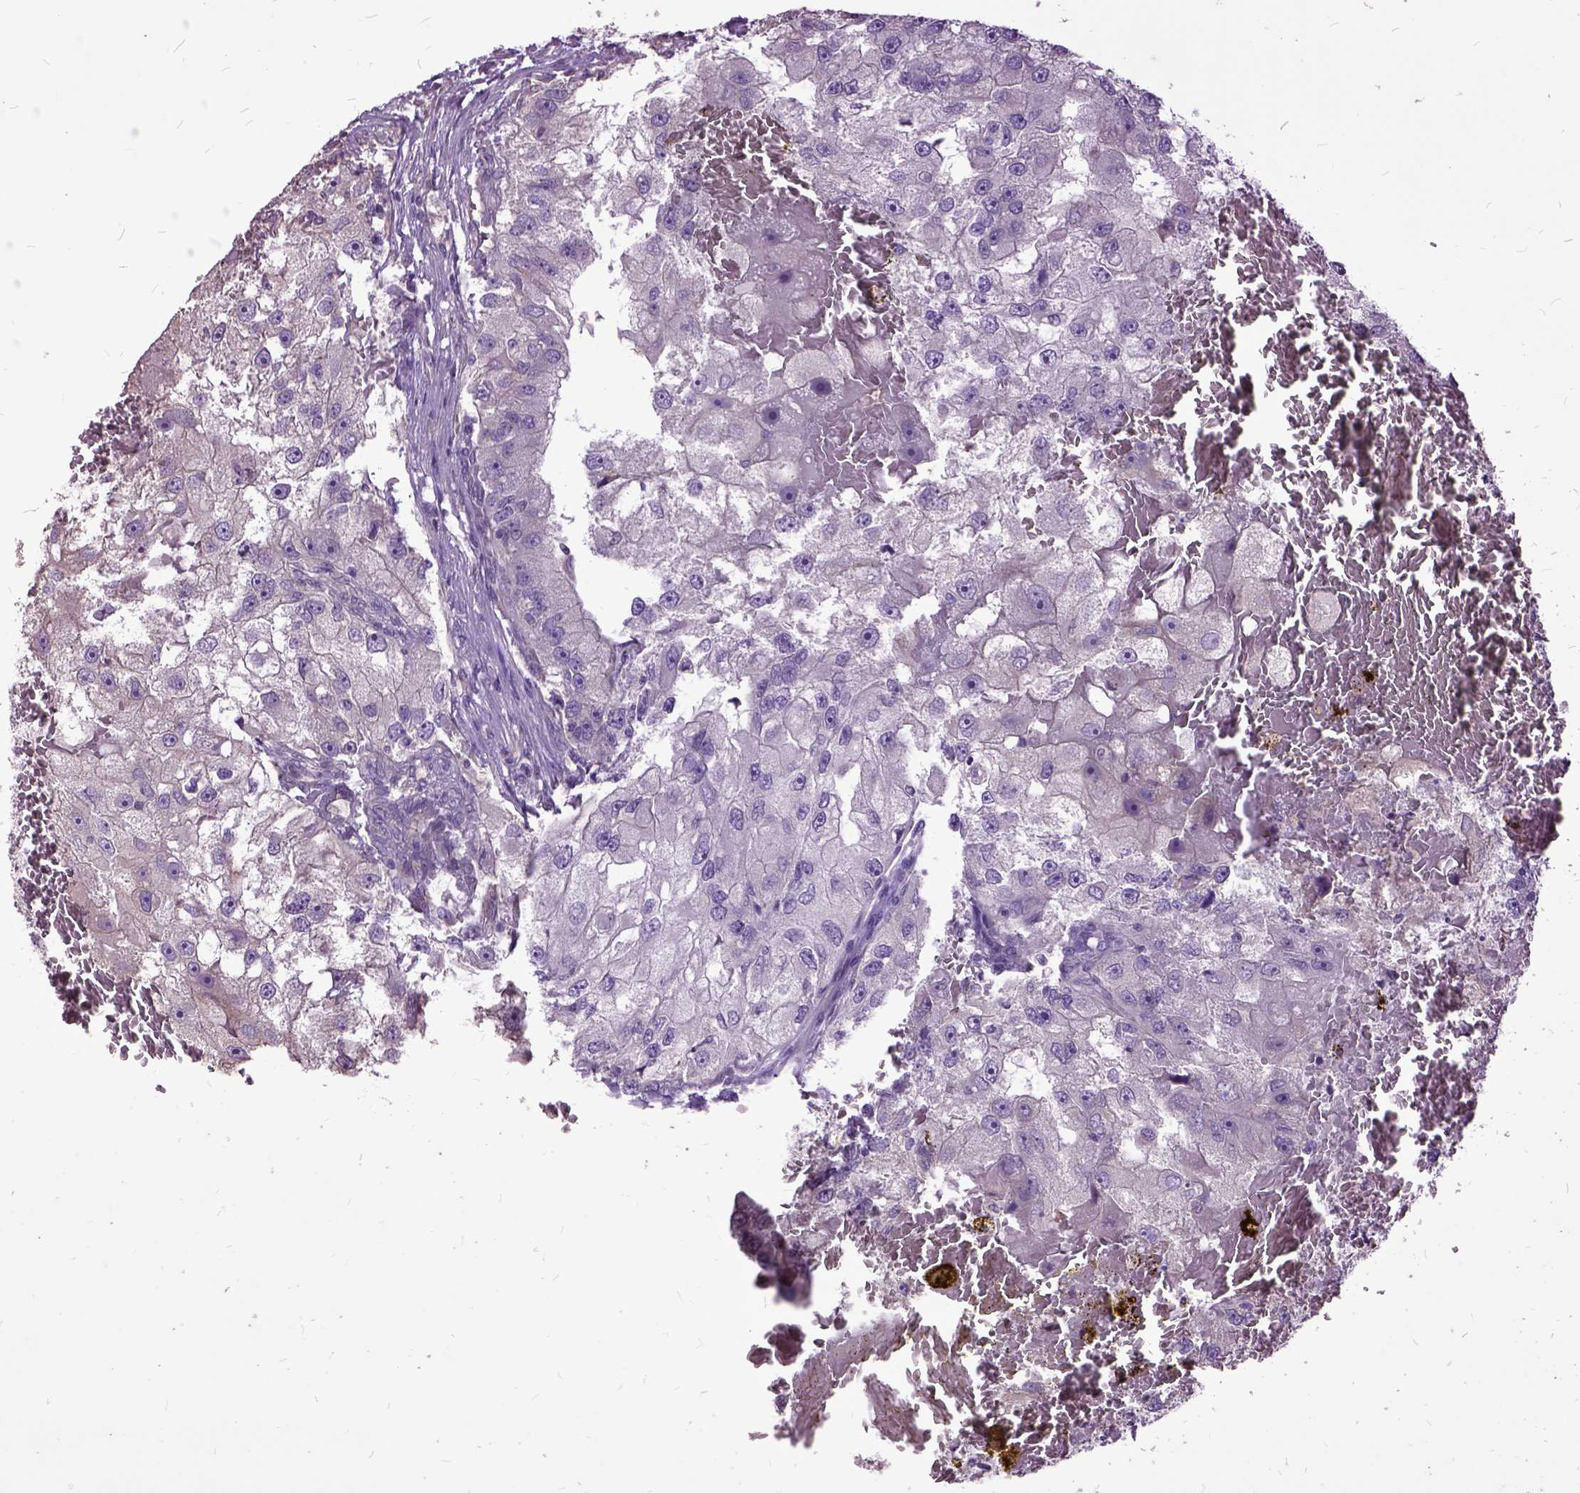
{"staining": {"intensity": "negative", "quantity": "none", "location": "none"}, "tissue": "renal cancer", "cell_type": "Tumor cells", "image_type": "cancer", "snomed": [{"axis": "morphology", "description": "Adenocarcinoma, NOS"}, {"axis": "topography", "description": "Kidney"}], "caption": "Adenocarcinoma (renal) was stained to show a protein in brown. There is no significant expression in tumor cells.", "gene": "AREG", "patient": {"sex": "male", "age": 63}}